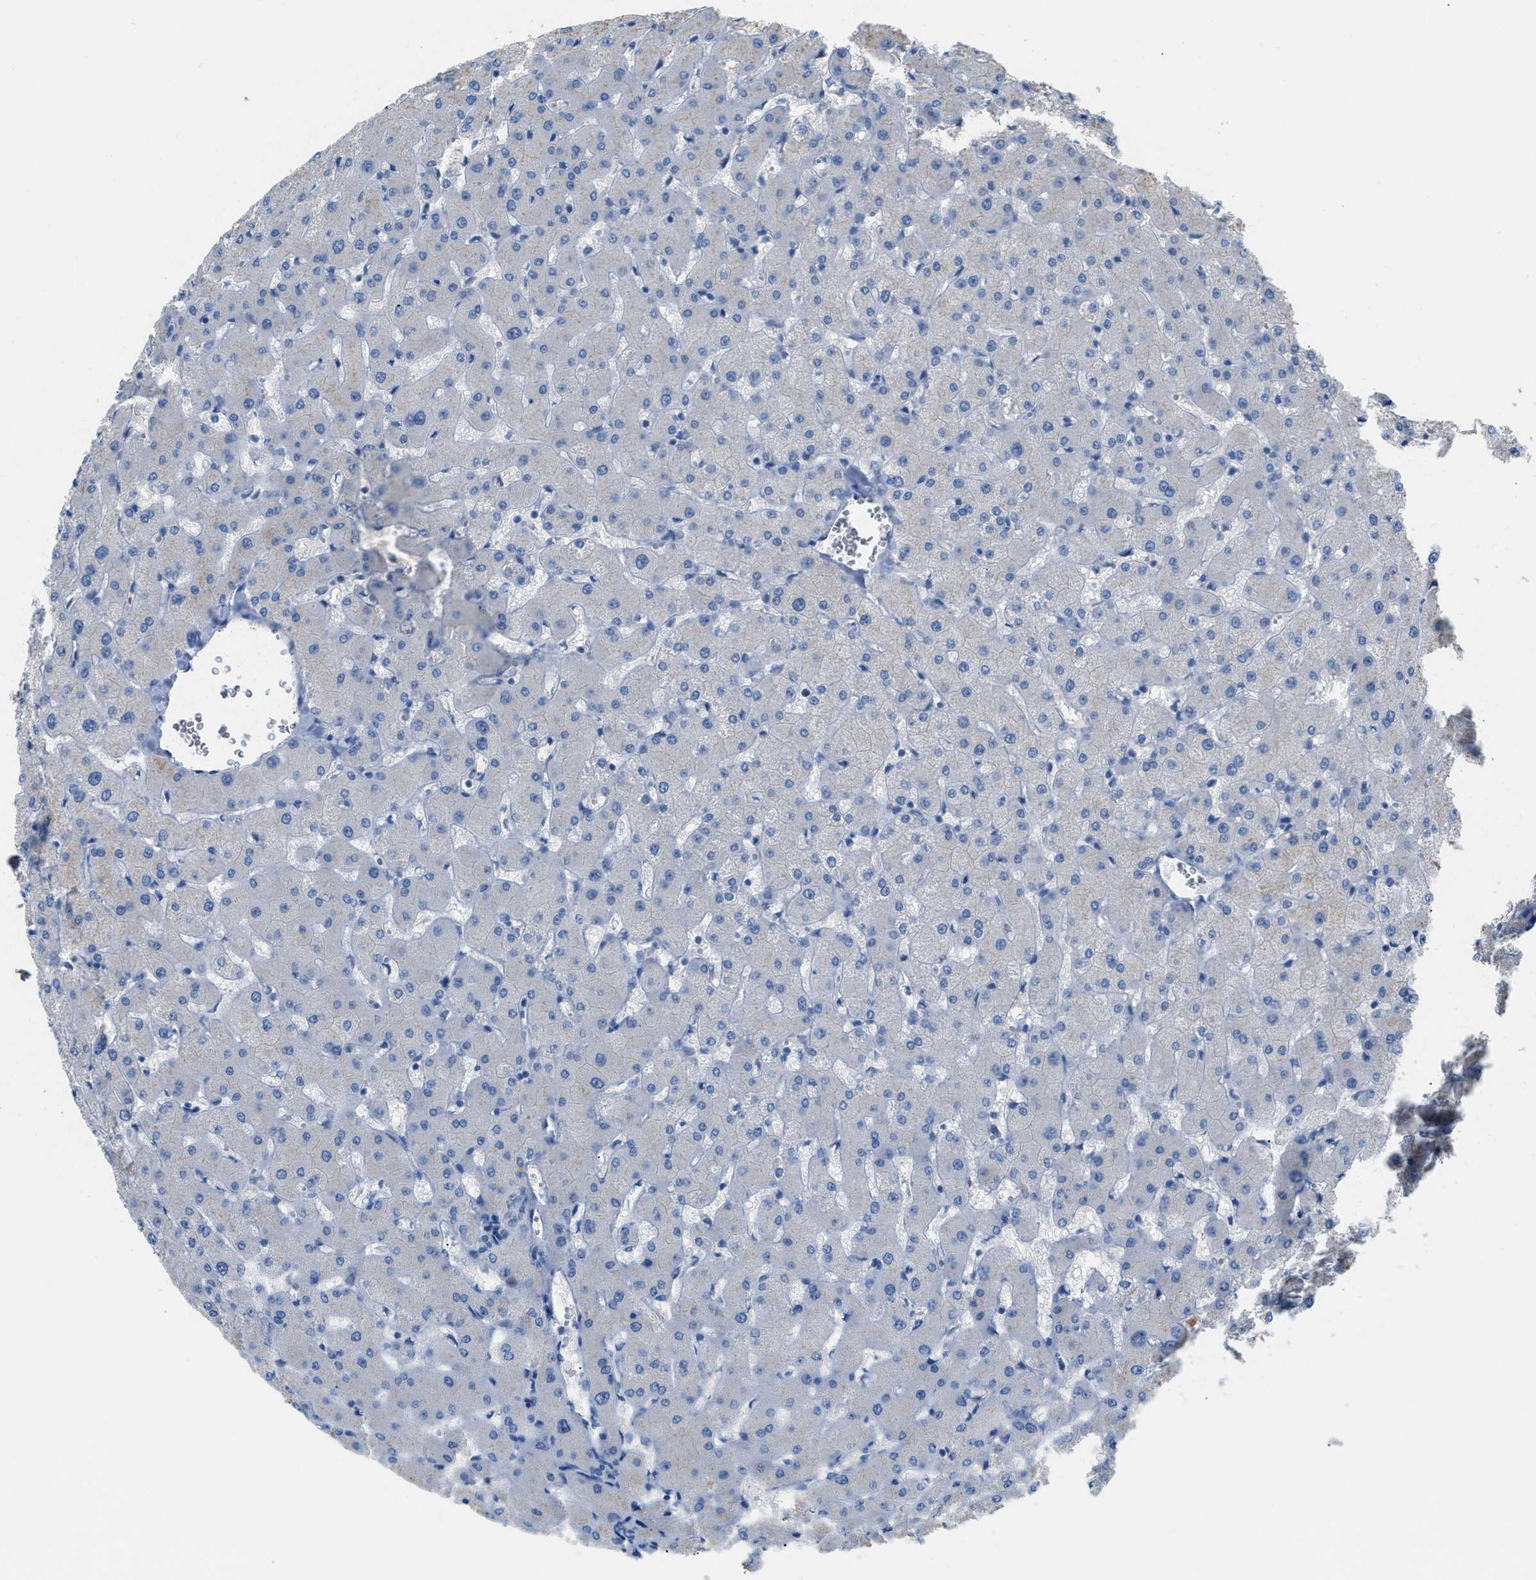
{"staining": {"intensity": "negative", "quantity": "none", "location": "none"}, "tissue": "liver", "cell_type": "Cholangiocytes", "image_type": "normal", "snomed": [{"axis": "morphology", "description": "Normal tissue, NOS"}, {"axis": "topography", "description": "Liver"}], "caption": "Micrograph shows no protein positivity in cholangiocytes of benign liver.", "gene": "CFI", "patient": {"sex": "female", "age": 63}}